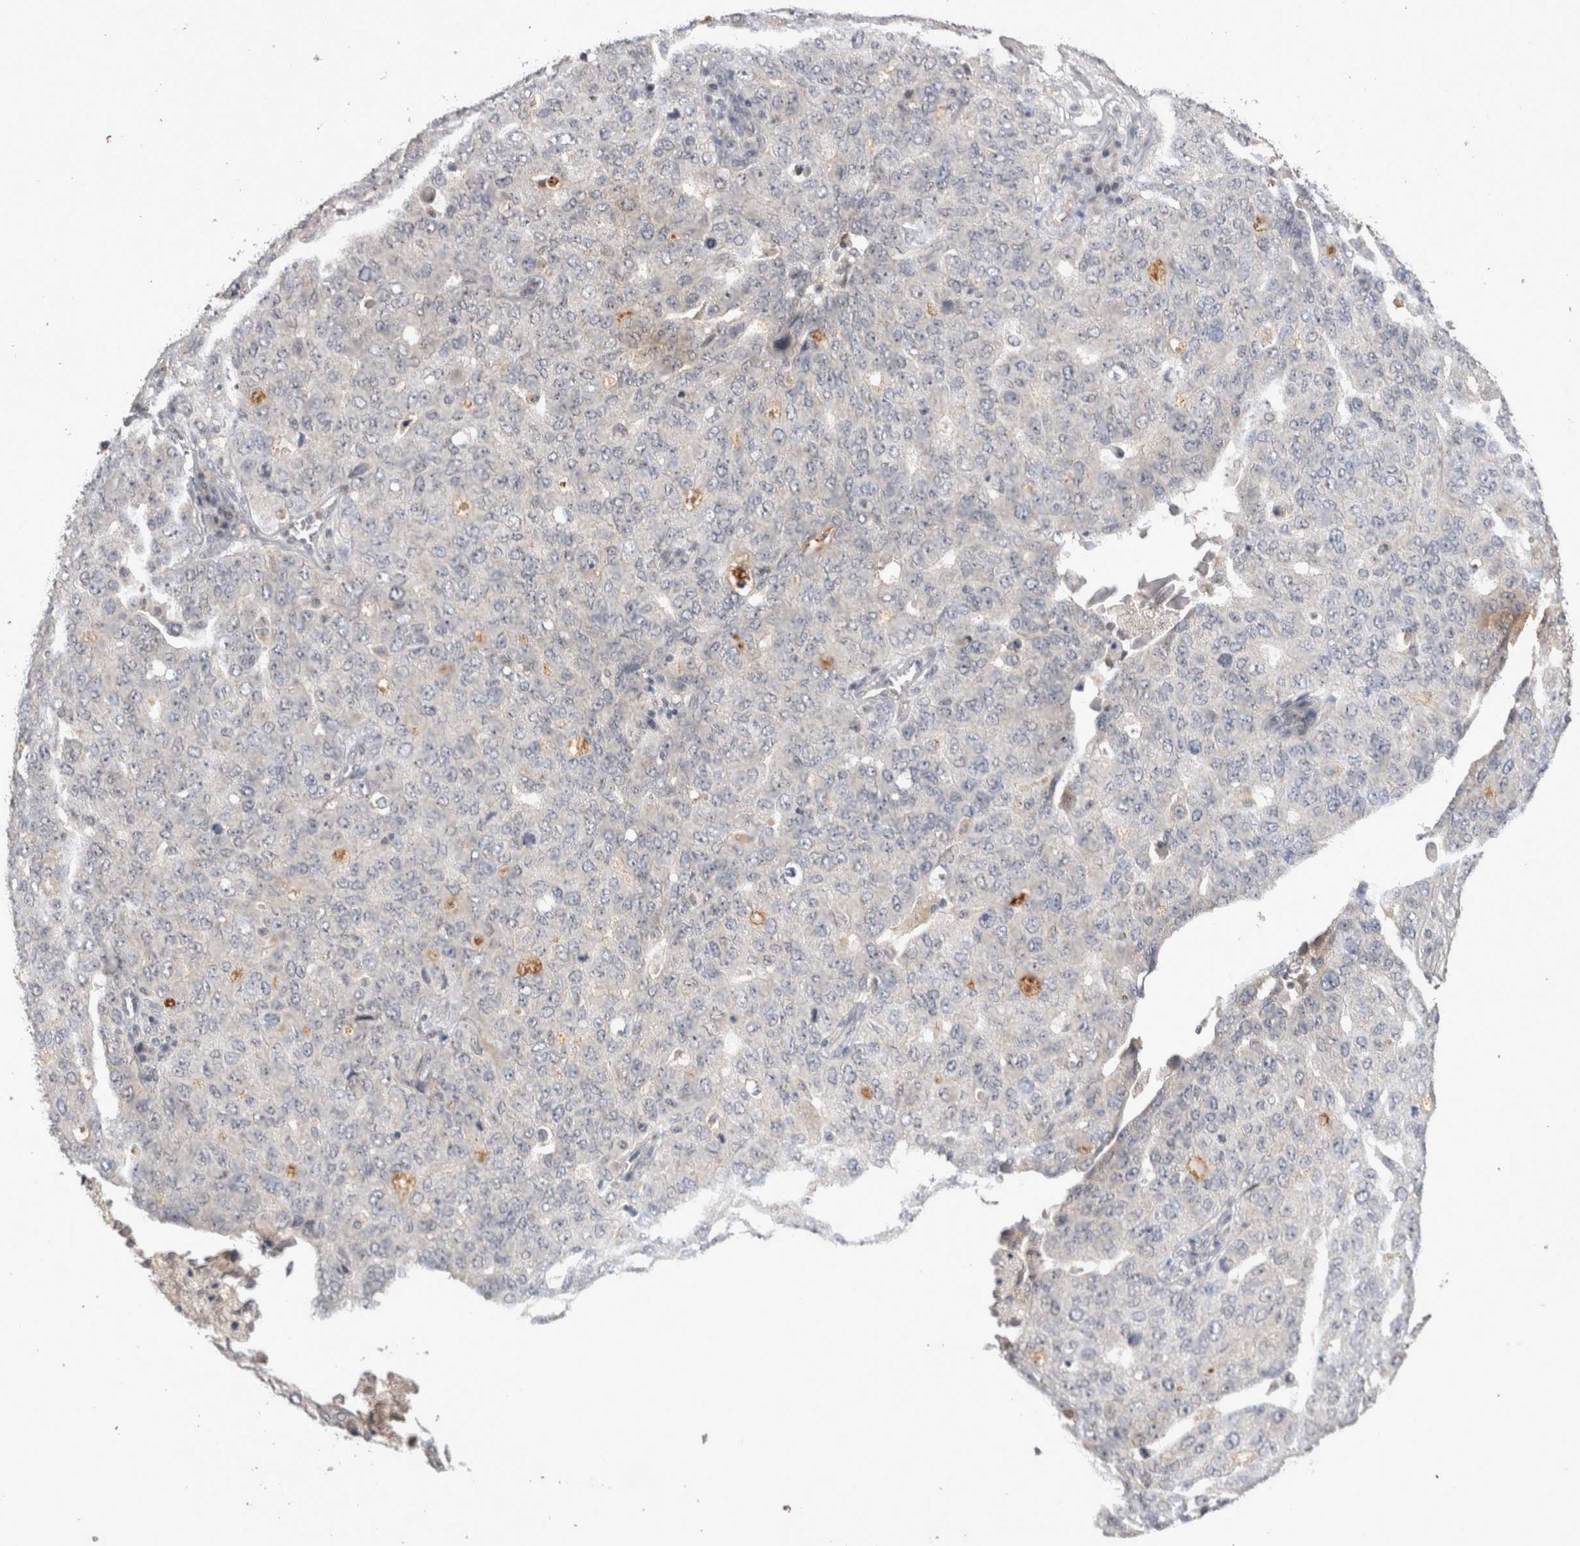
{"staining": {"intensity": "negative", "quantity": "none", "location": "none"}, "tissue": "ovarian cancer", "cell_type": "Tumor cells", "image_type": "cancer", "snomed": [{"axis": "morphology", "description": "Carcinoma, endometroid"}, {"axis": "topography", "description": "Ovary"}], "caption": "High power microscopy micrograph of an IHC micrograph of endometroid carcinoma (ovarian), revealing no significant staining in tumor cells.", "gene": "RASSF3", "patient": {"sex": "female", "age": 62}}